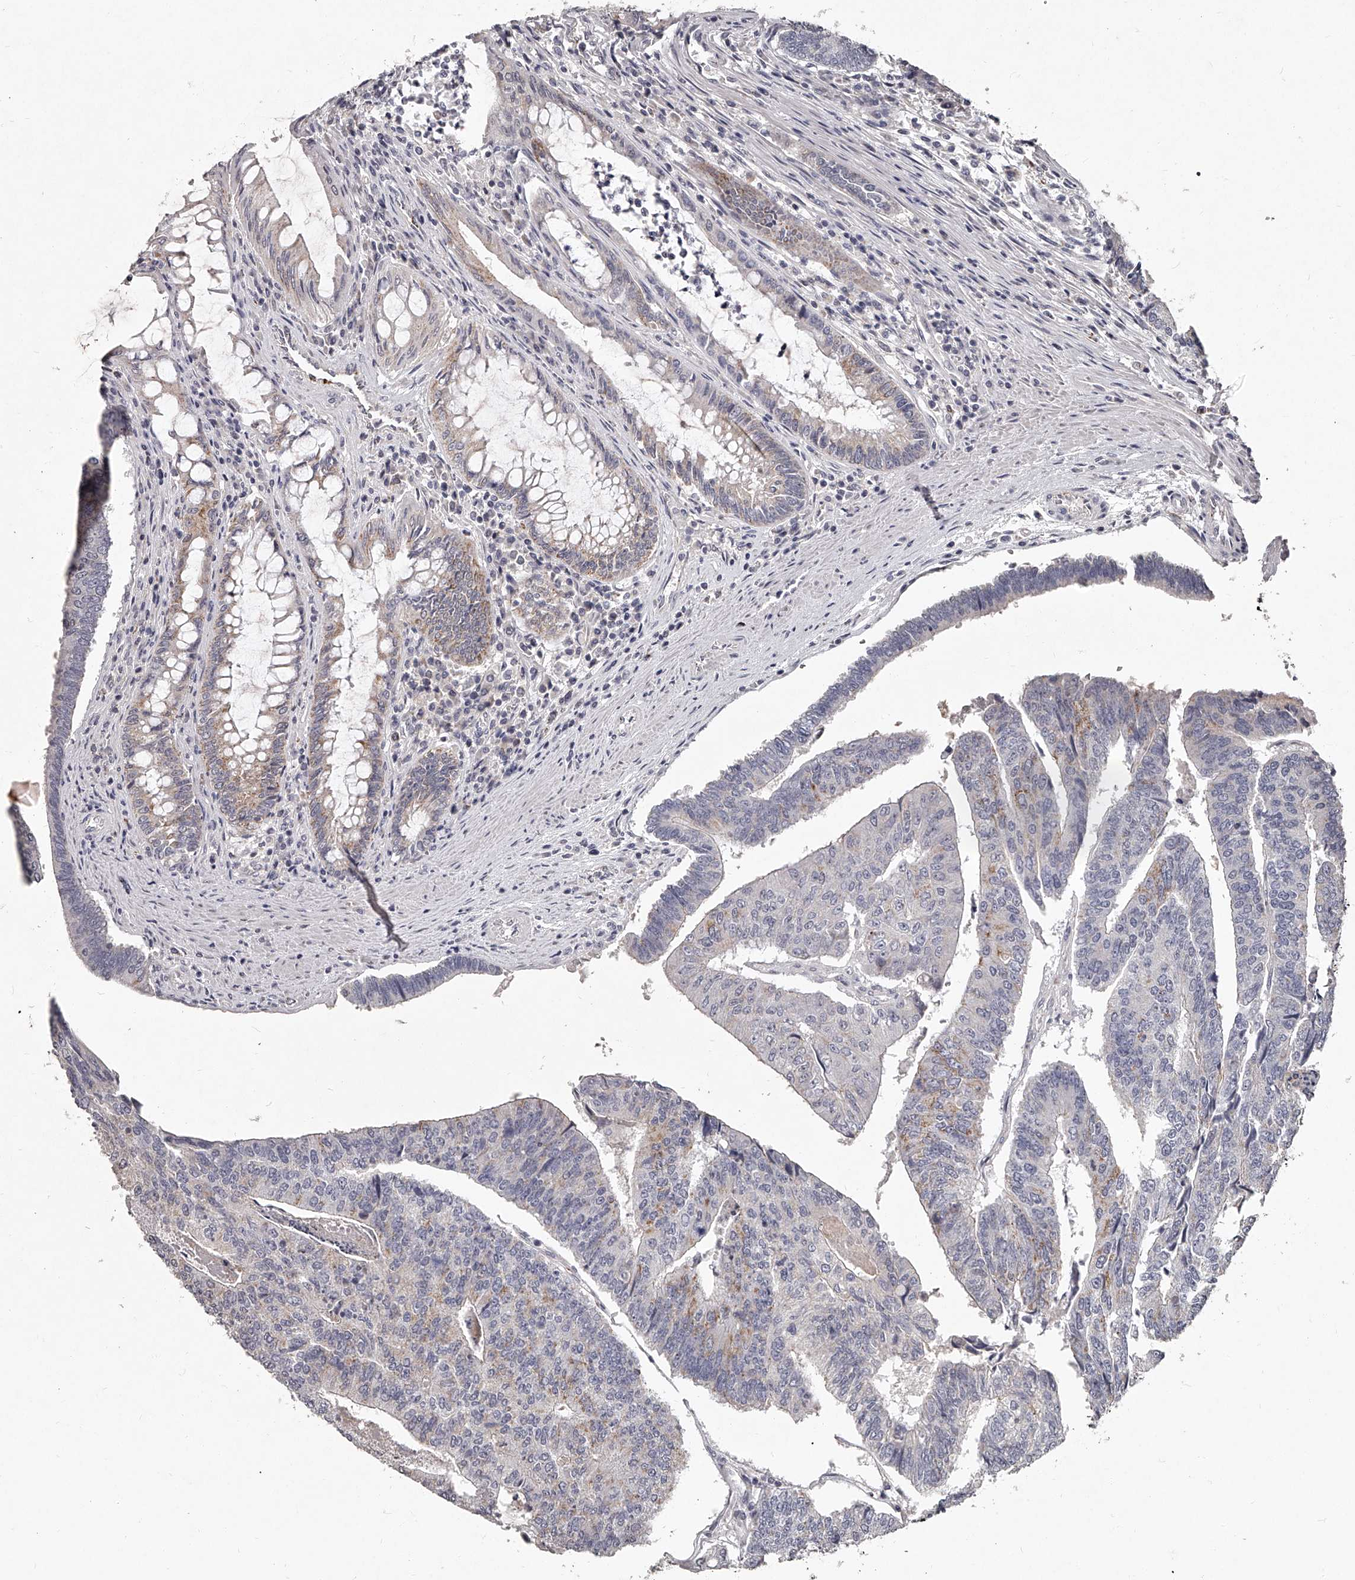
{"staining": {"intensity": "weak", "quantity": "<25%", "location": "cytoplasmic/membranous"}, "tissue": "colorectal cancer", "cell_type": "Tumor cells", "image_type": "cancer", "snomed": [{"axis": "morphology", "description": "Adenocarcinoma, NOS"}, {"axis": "topography", "description": "Colon"}], "caption": "Tumor cells show no significant protein staining in colorectal adenocarcinoma.", "gene": "NT5DC1", "patient": {"sex": "female", "age": 67}}